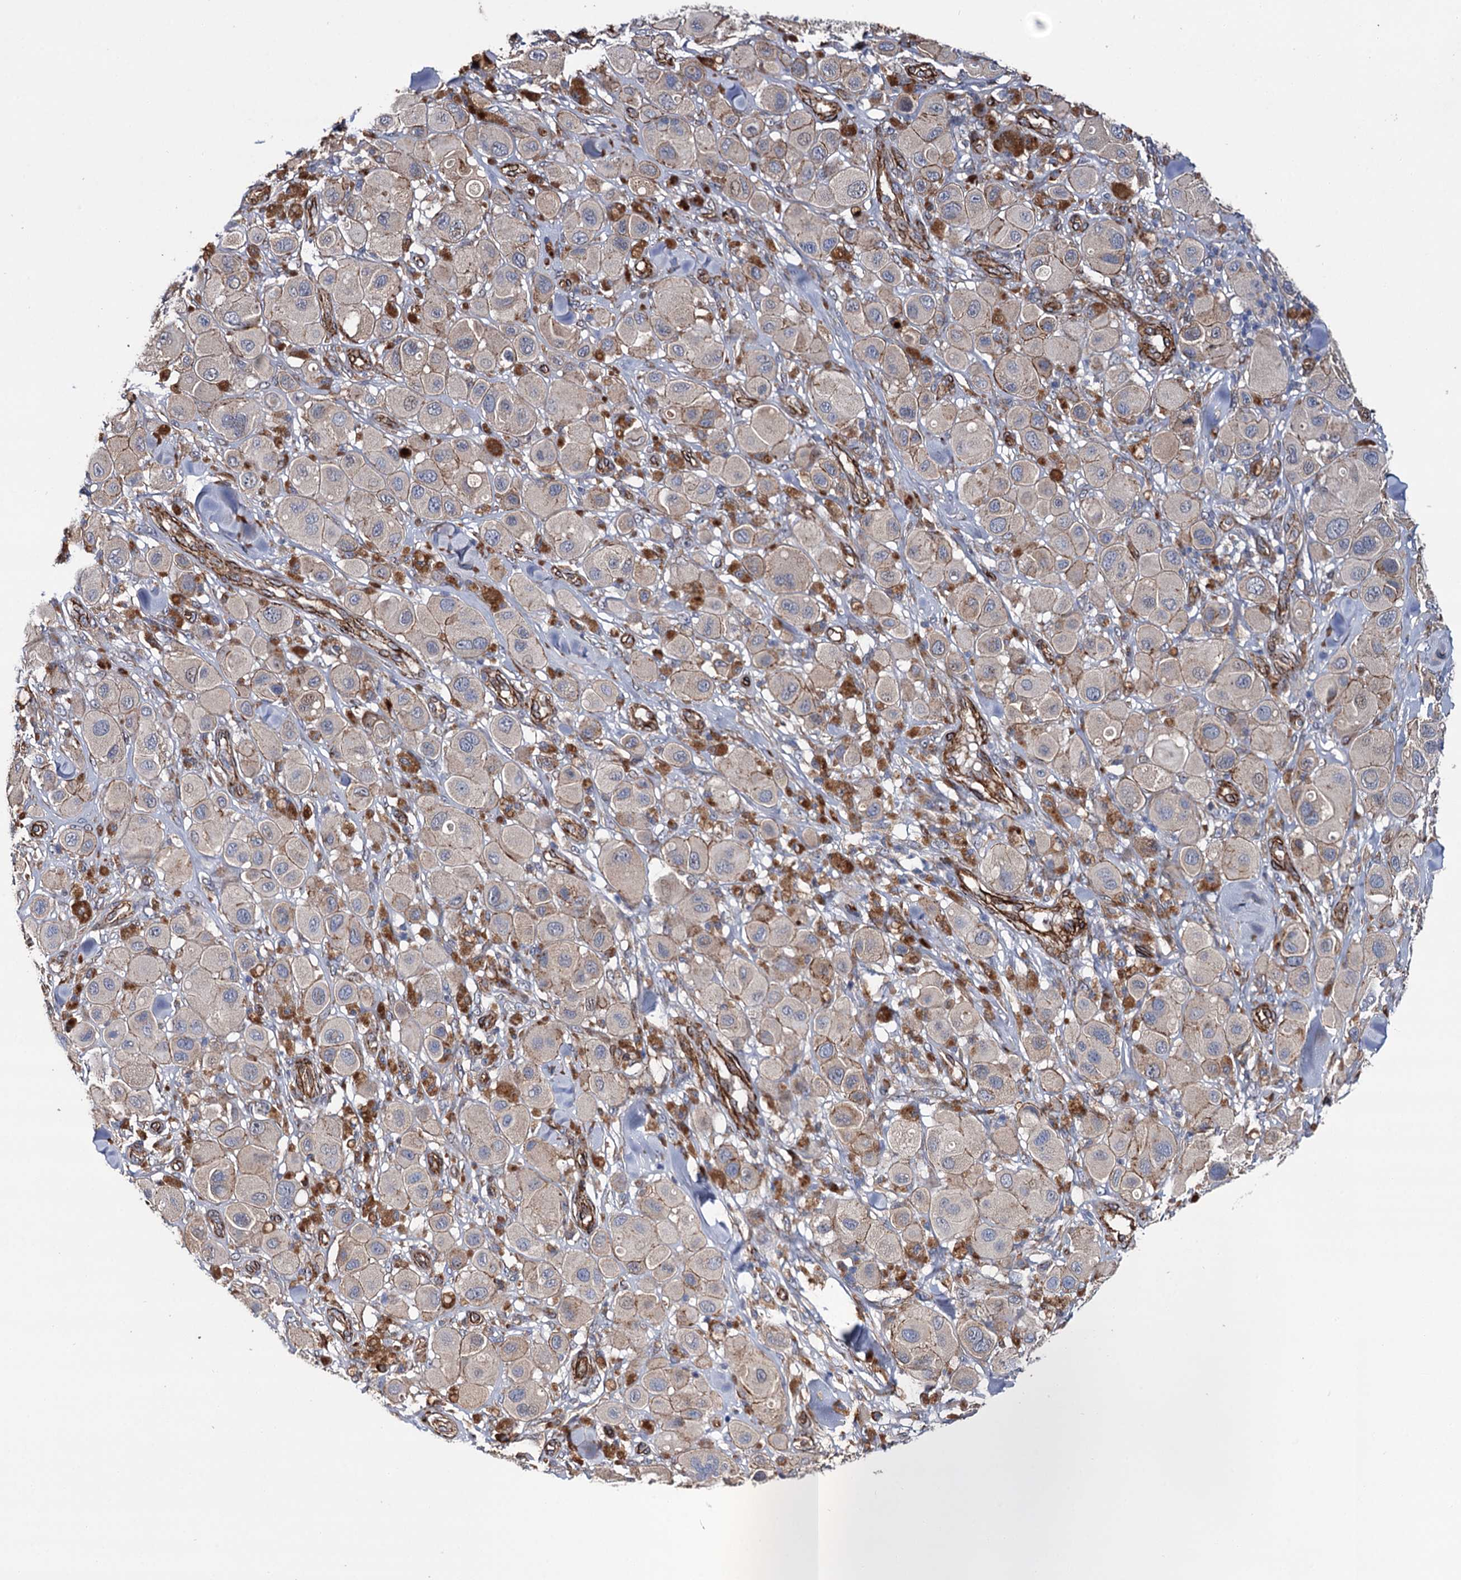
{"staining": {"intensity": "weak", "quantity": "<25%", "location": "cytoplasmic/membranous"}, "tissue": "melanoma", "cell_type": "Tumor cells", "image_type": "cancer", "snomed": [{"axis": "morphology", "description": "Malignant melanoma, Metastatic site"}, {"axis": "topography", "description": "Skin"}], "caption": "Immunohistochemical staining of melanoma shows no significant staining in tumor cells.", "gene": "SPATS2", "patient": {"sex": "male", "age": 41}}